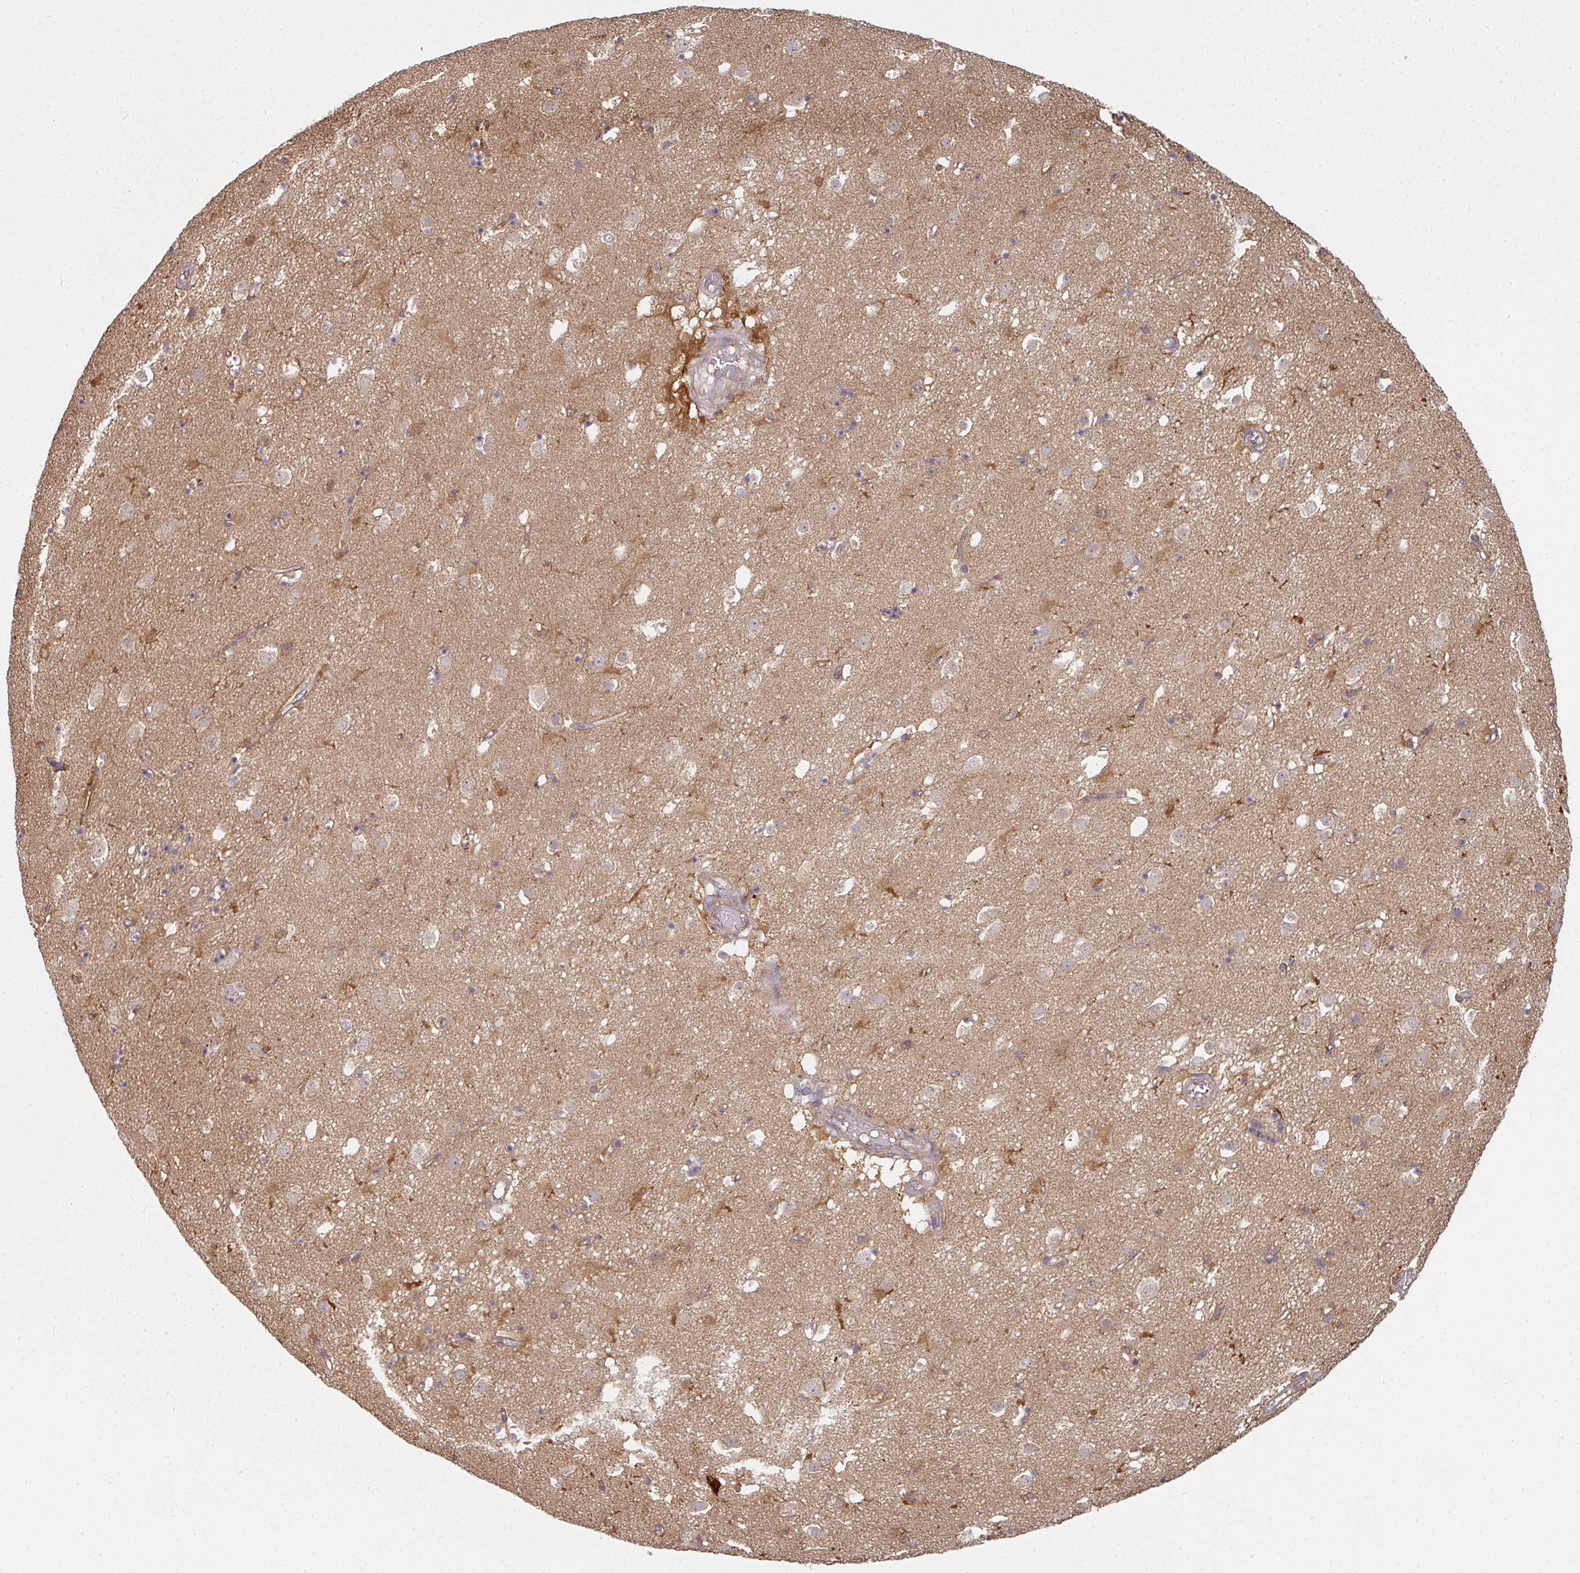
{"staining": {"intensity": "moderate", "quantity": "<25%", "location": "cytoplasmic/membranous,nuclear"}, "tissue": "caudate", "cell_type": "Glial cells", "image_type": "normal", "snomed": [{"axis": "morphology", "description": "Normal tissue, NOS"}, {"axis": "topography", "description": "Lateral ventricle wall"}], "caption": "Protein staining reveals moderate cytoplasmic/membranous,nuclear positivity in about <25% of glial cells in normal caudate.", "gene": "PSME3IP1", "patient": {"sex": "male", "age": 58}}